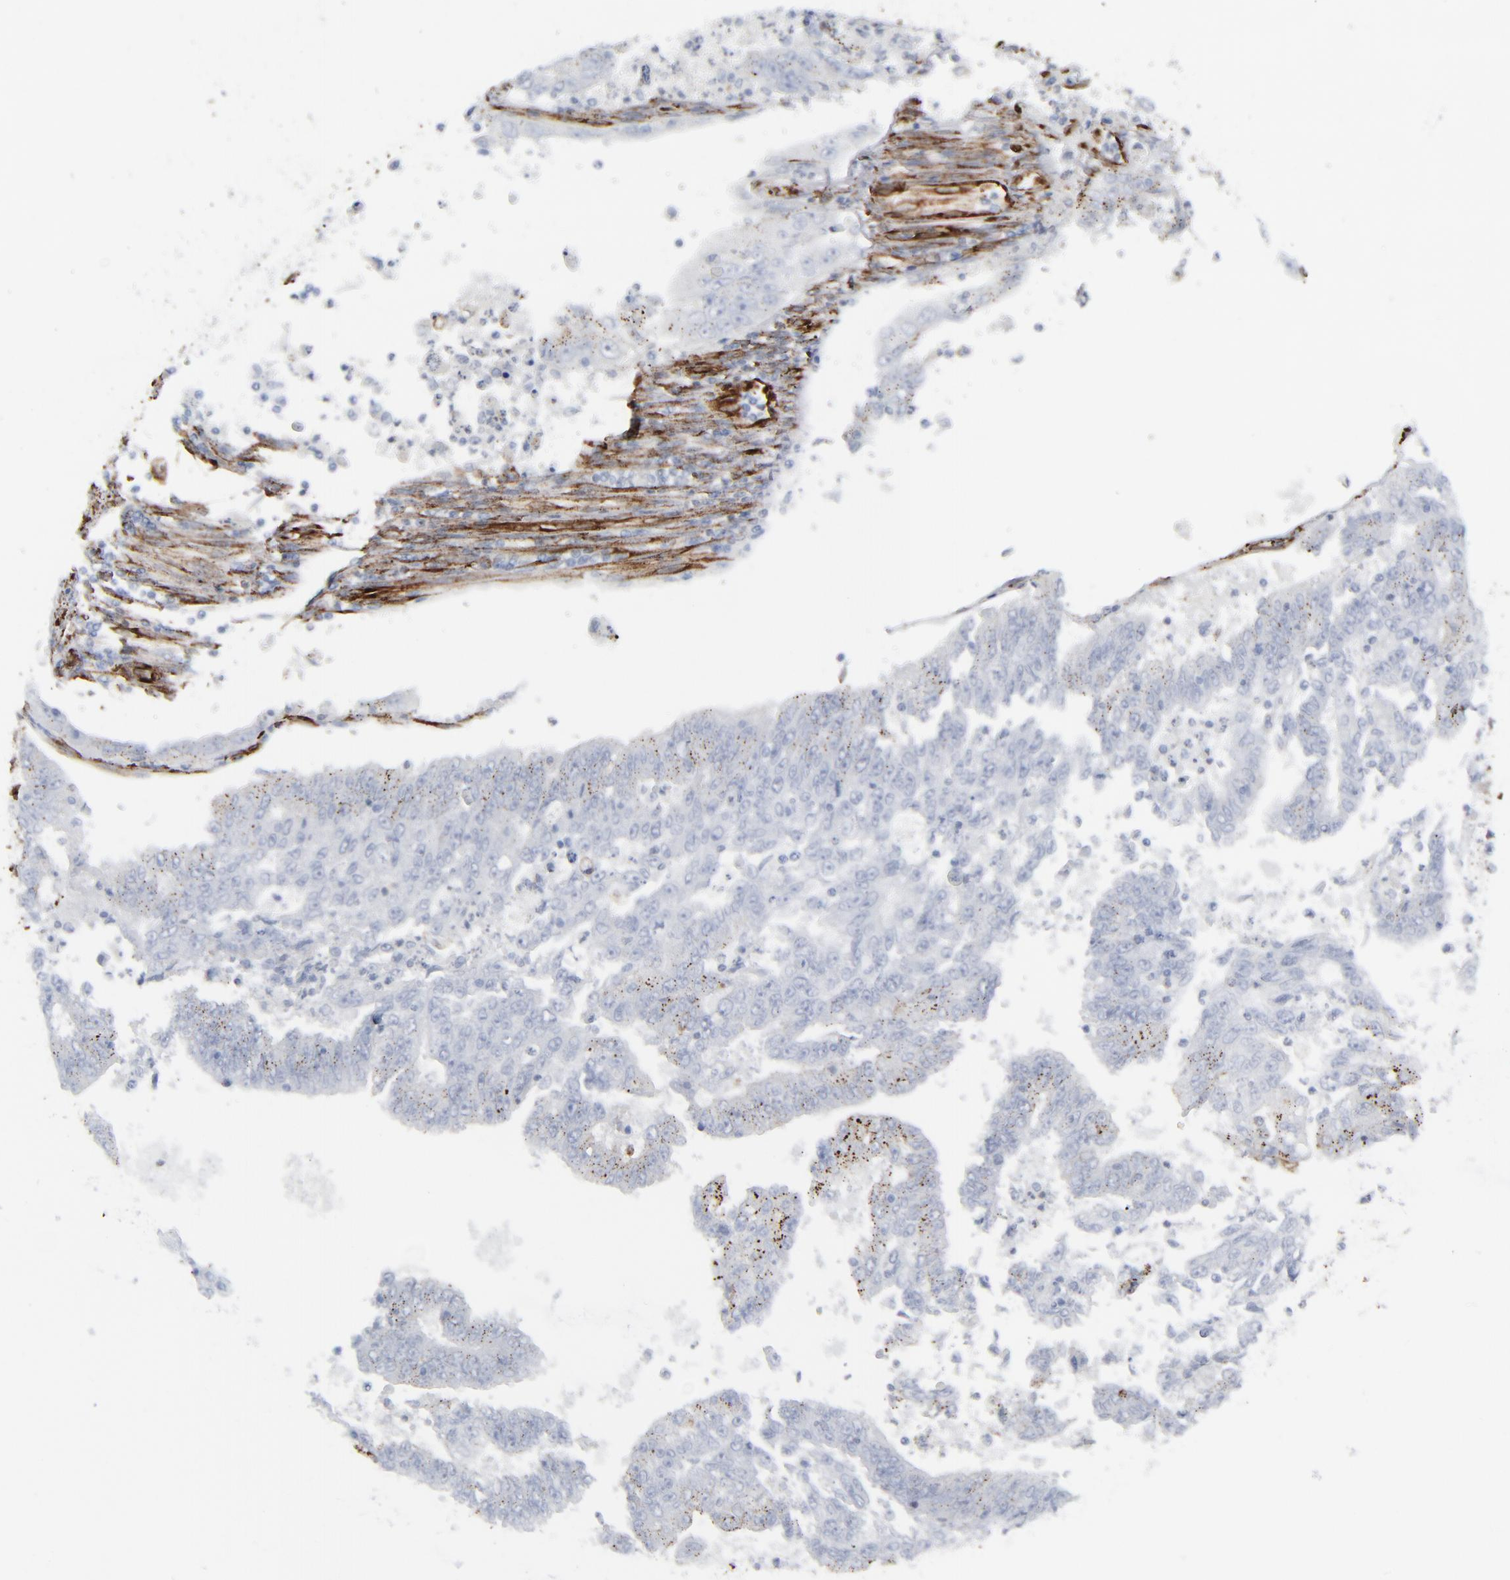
{"staining": {"intensity": "negative", "quantity": "none", "location": "none"}, "tissue": "endometrial cancer", "cell_type": "Tumor cells", "image_type": "cancer", "snomed": [{"axis": "morphology", "description": "Adenocarcinoma, NOS"}, {"axis": "topography", "description": "Endometrium"}], "caption": "Endometrial adenocarcinoma was stained to show a protein in brown. There is no significant staining in tumor cells.", "gene": "SPARC", "patient": {"sex": "female", "age": 42}}